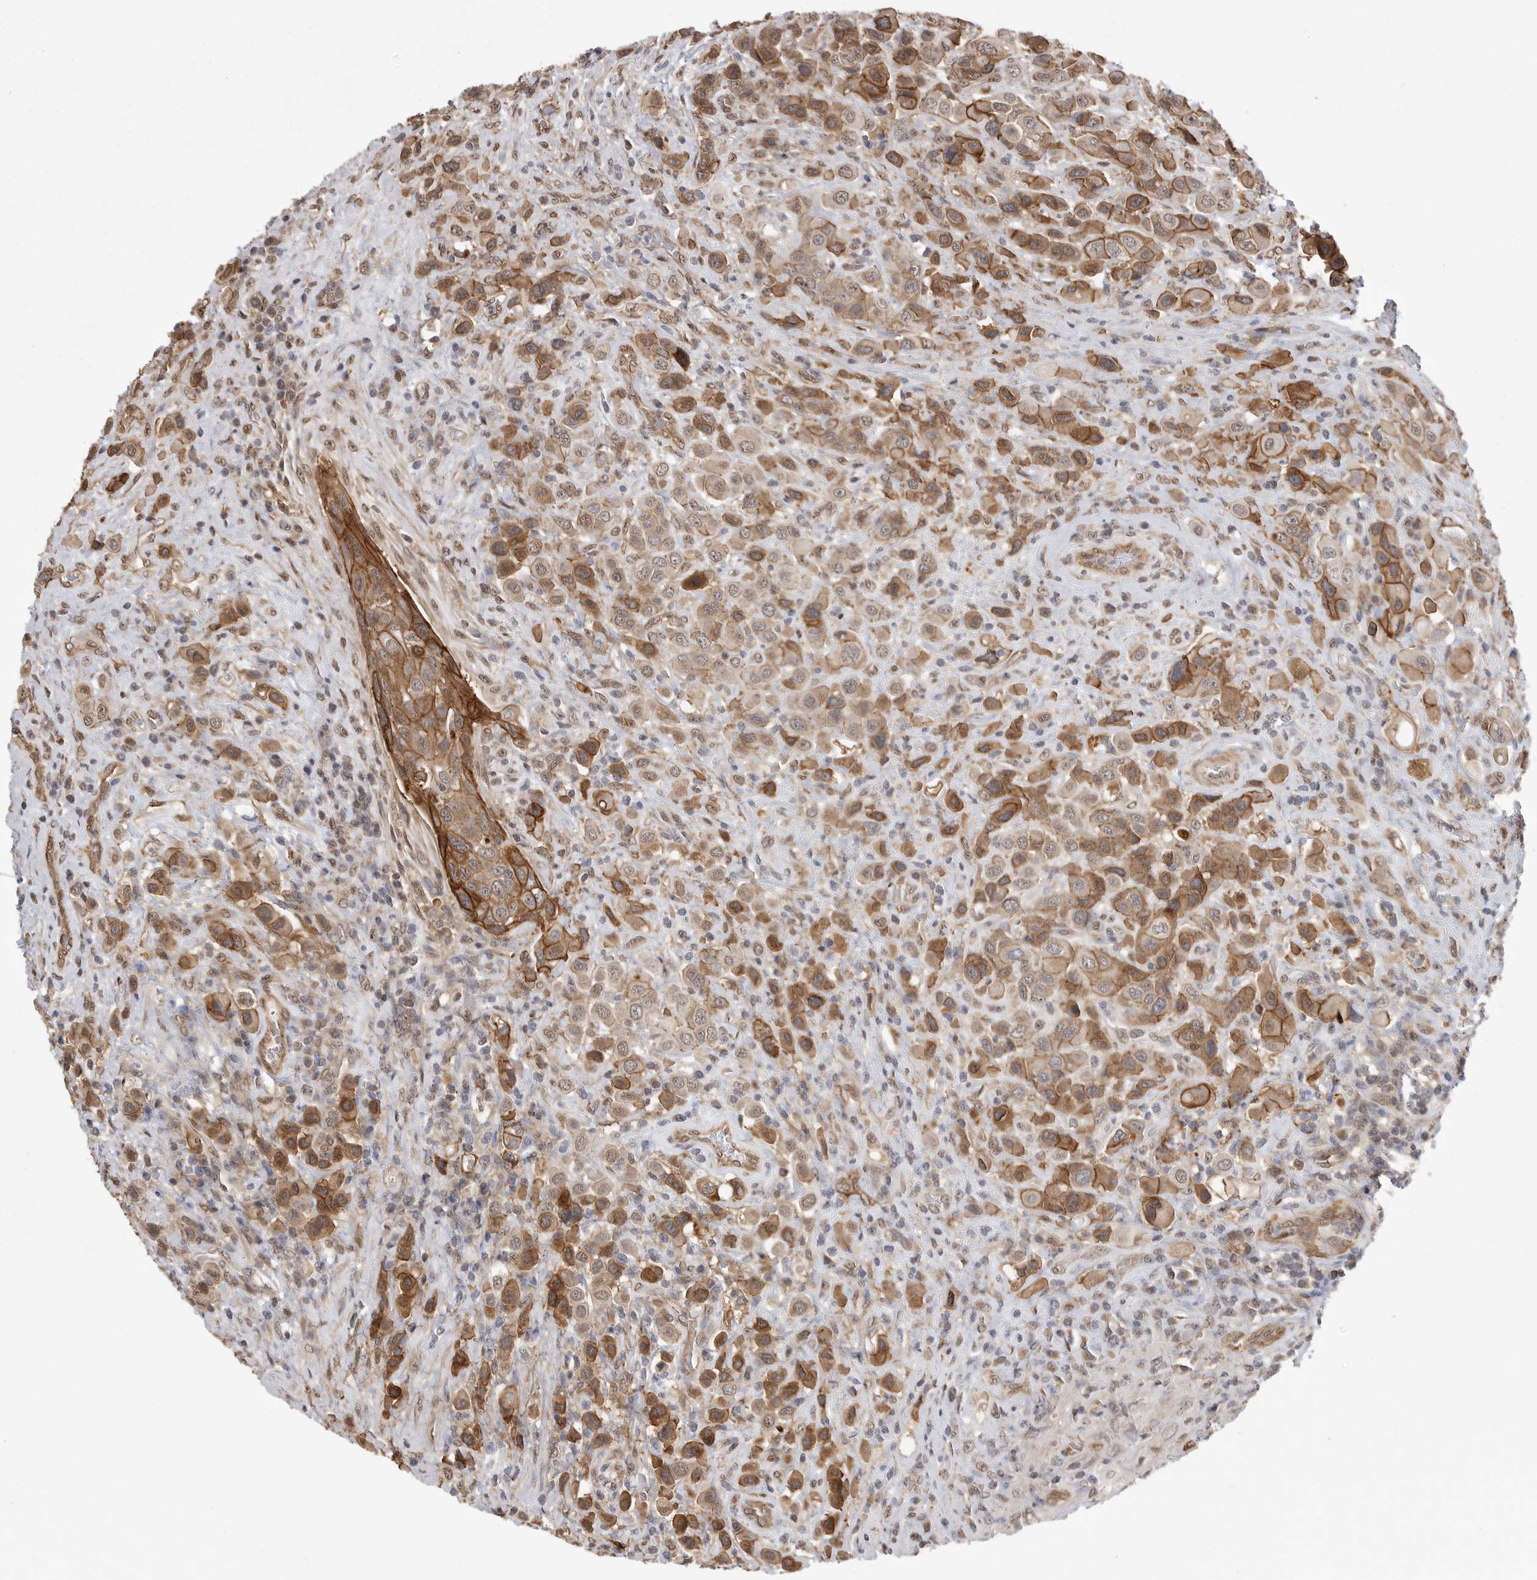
{"staining": {"intensity": "moderate", "quantity": ">75%", "location": "cytoplasmic/membranous,nuclear"}, "tissue": "urothelial cancer", "cell_type": "Tumor cells", "image_type": "cancer", "snomed": [{"axis": "morphology", "description": "Urothelial carcinoma, High grade"}, {"axis": "topography", "description": "Urinary bladder"}], "caption": "The histopathology image demonstrates a brown stain indicating the presence of a protein in the cytoplasmic/membranous and nuclear of tumor cells in urothelial cancer.", "gene": "NECTIN1", "patient": {"sex": "male", "age": 50}}